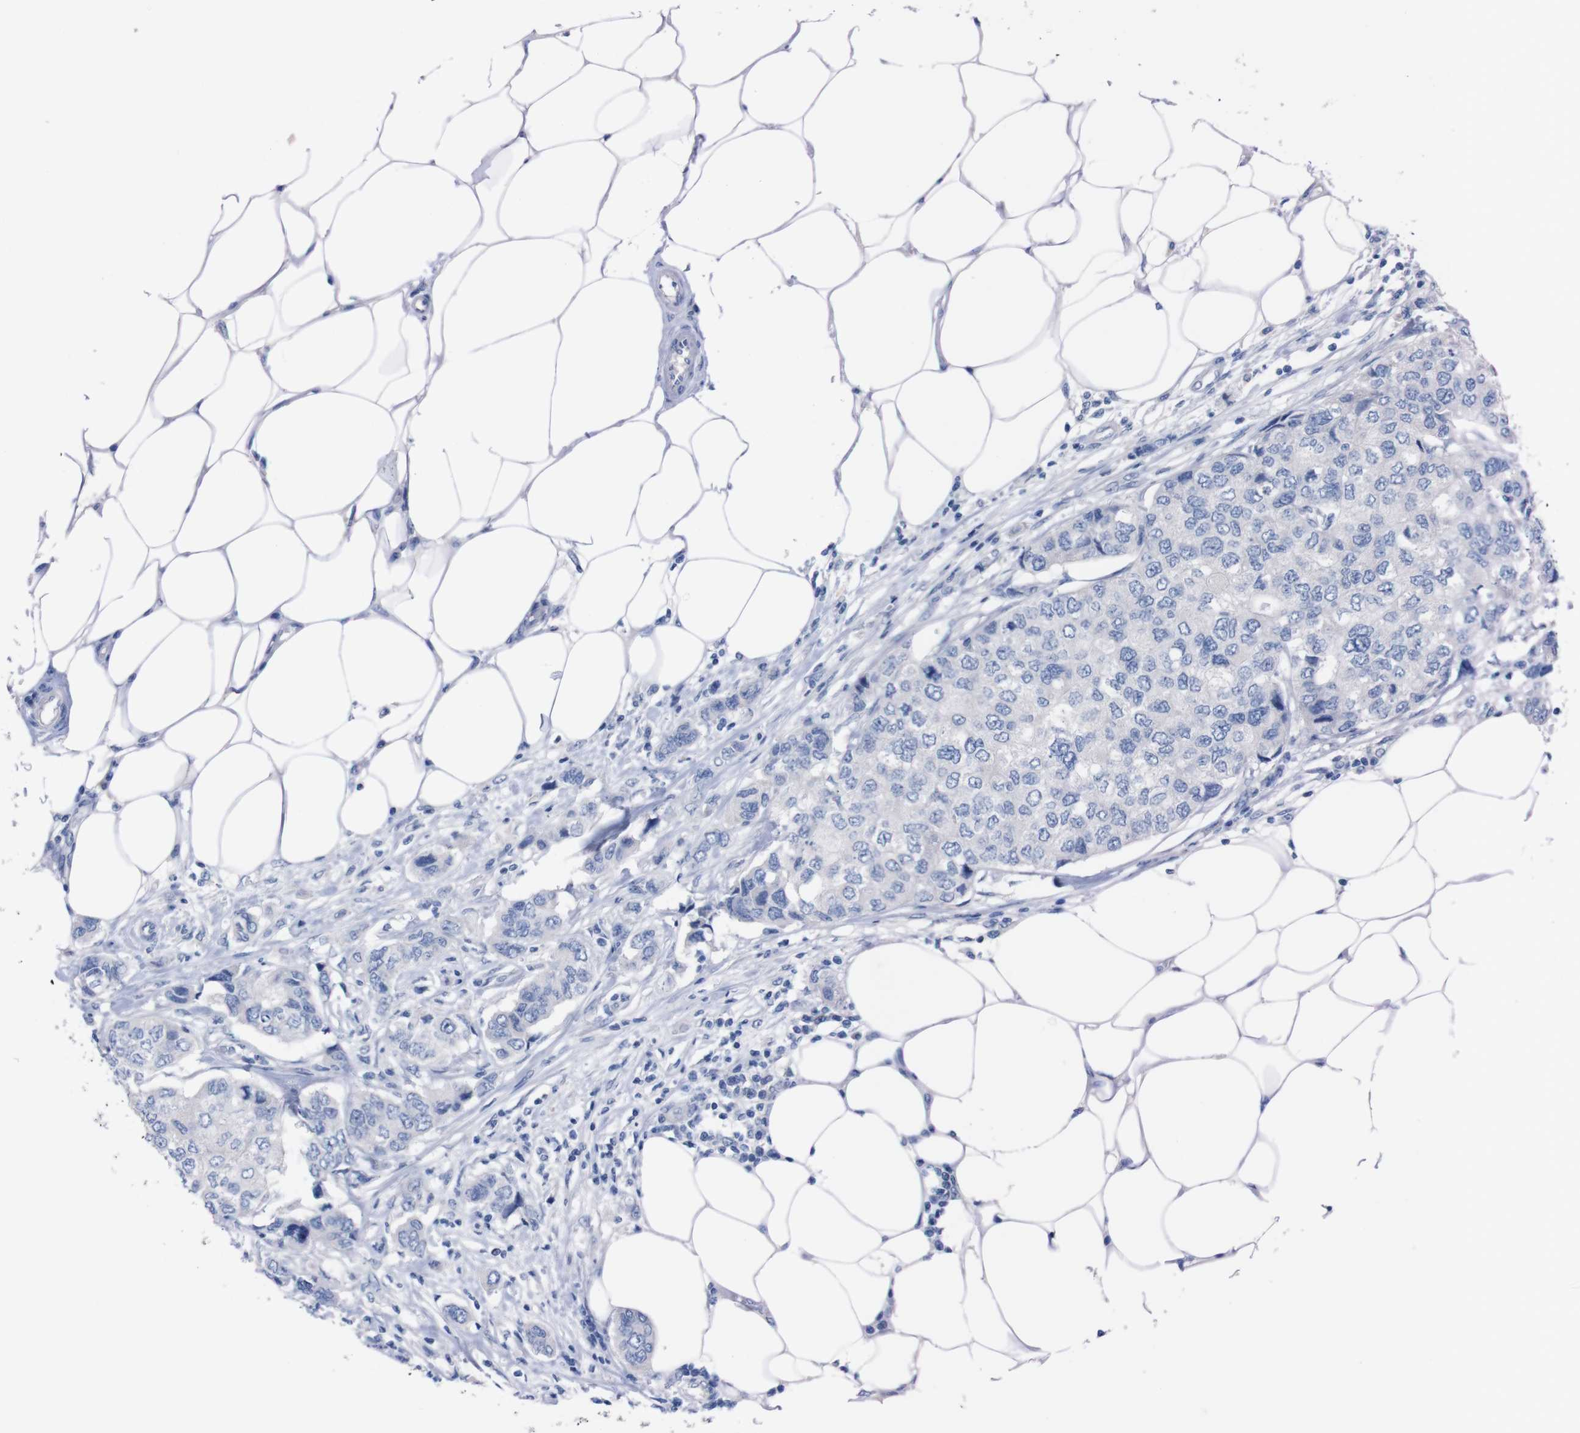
{"staining": {"intensity": "negative", "quantity": "none", "location": "none"}, "tissue": "breast cancer", "cell_type": "Tumor cells", "image_type": "cancer", "snomed": [{"axis": "morphology", "description": "Duct carcinoma"}, {"axis": "topography", "description": "Breast"}], "caption": "Tumor cells are negative for protein expression in human breast cancer.", "gene": "TMEM243", "patient": {"sex": "female", "age": 50}}